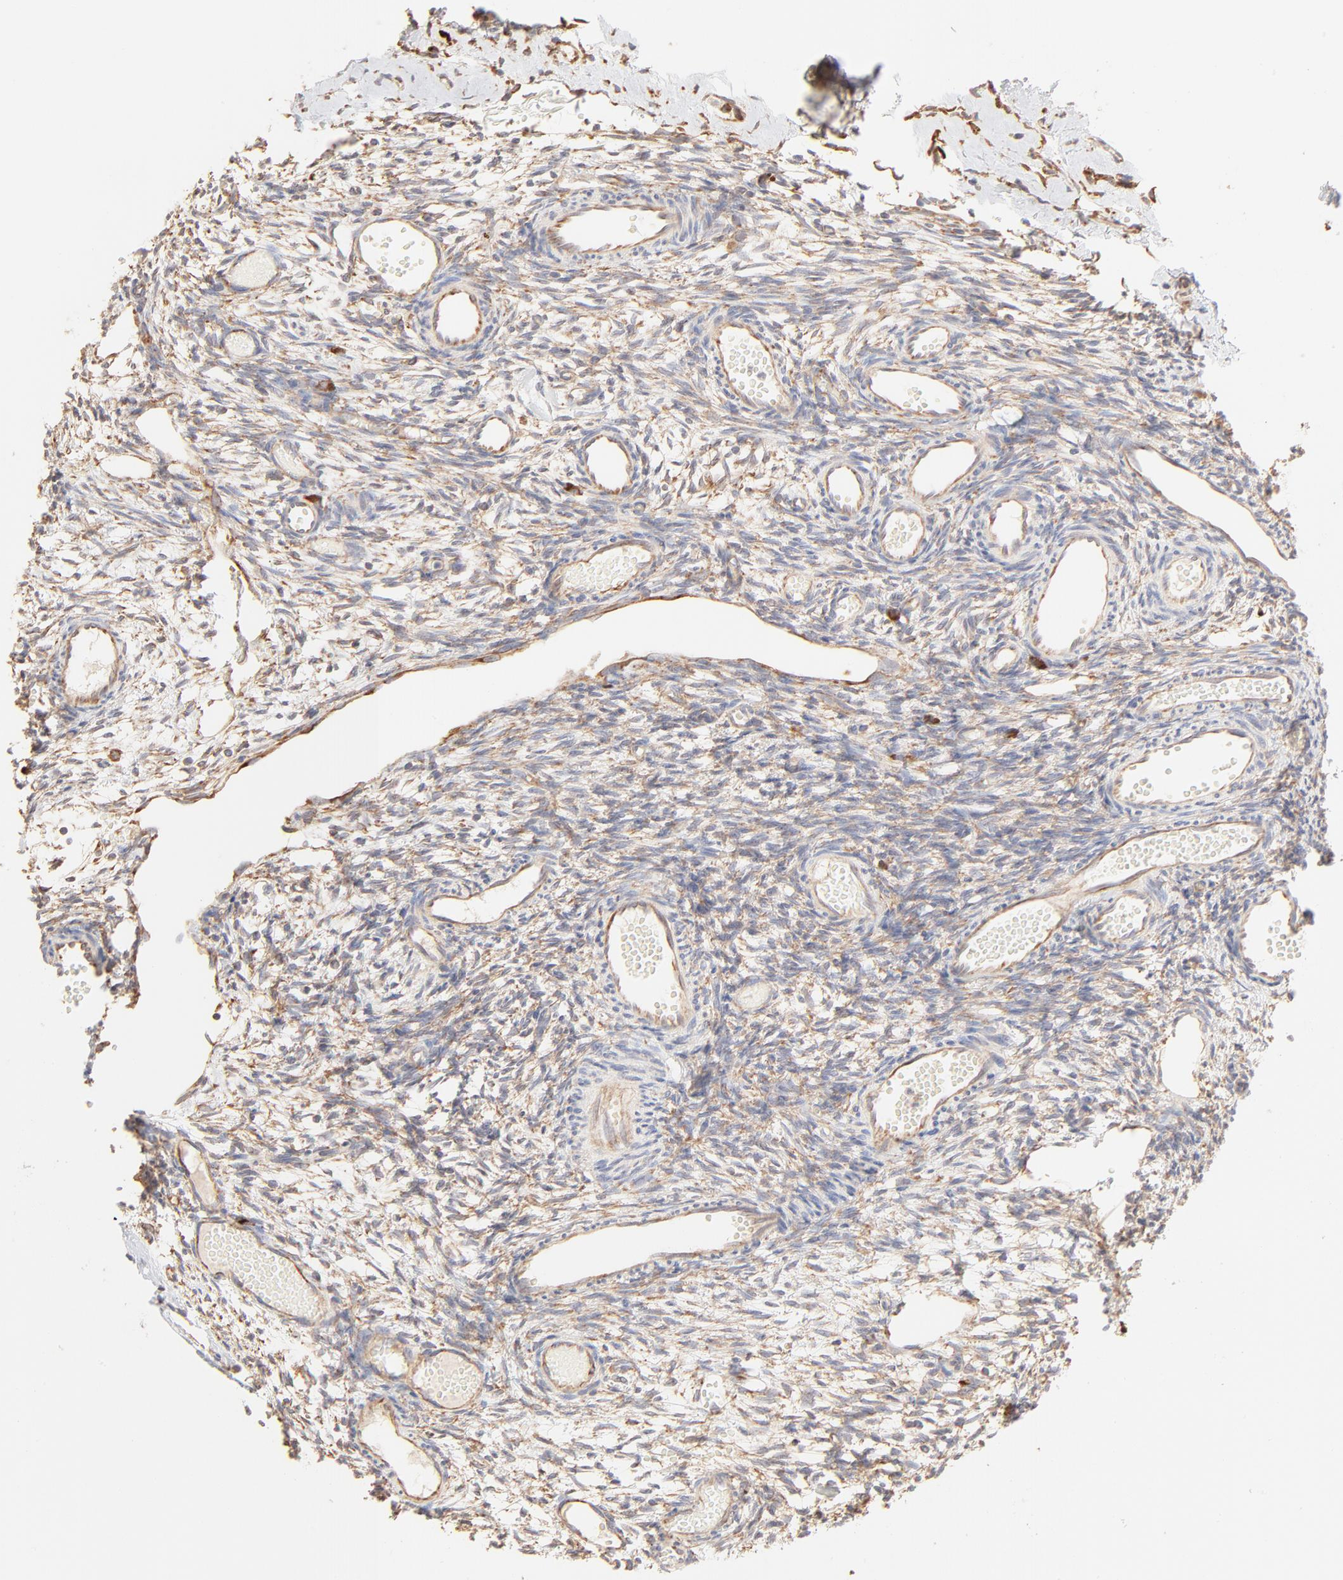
{"staining": {"intensity": "weak", "quantity": ">75%", "location": "cytoplasmic/membranous"}, "tissue": "ovary", "cell_type": "Ovarian stroma cells", "image_type": "normal", "snomed": [{"axis": "morphology", "description": "Normal tissue, NOS"}, {"axis": "topography", "description": "Ovary"}], "caption": "Brown immunohistochemical staining in unremarkable human ovary displays weak cytoplasmic/membranous expression in approximately >75% of ovarian stroma cells. Nuclei are stained in blue.", "gene": "RPS20", "patient": {"sex": "female", "age": 35}}